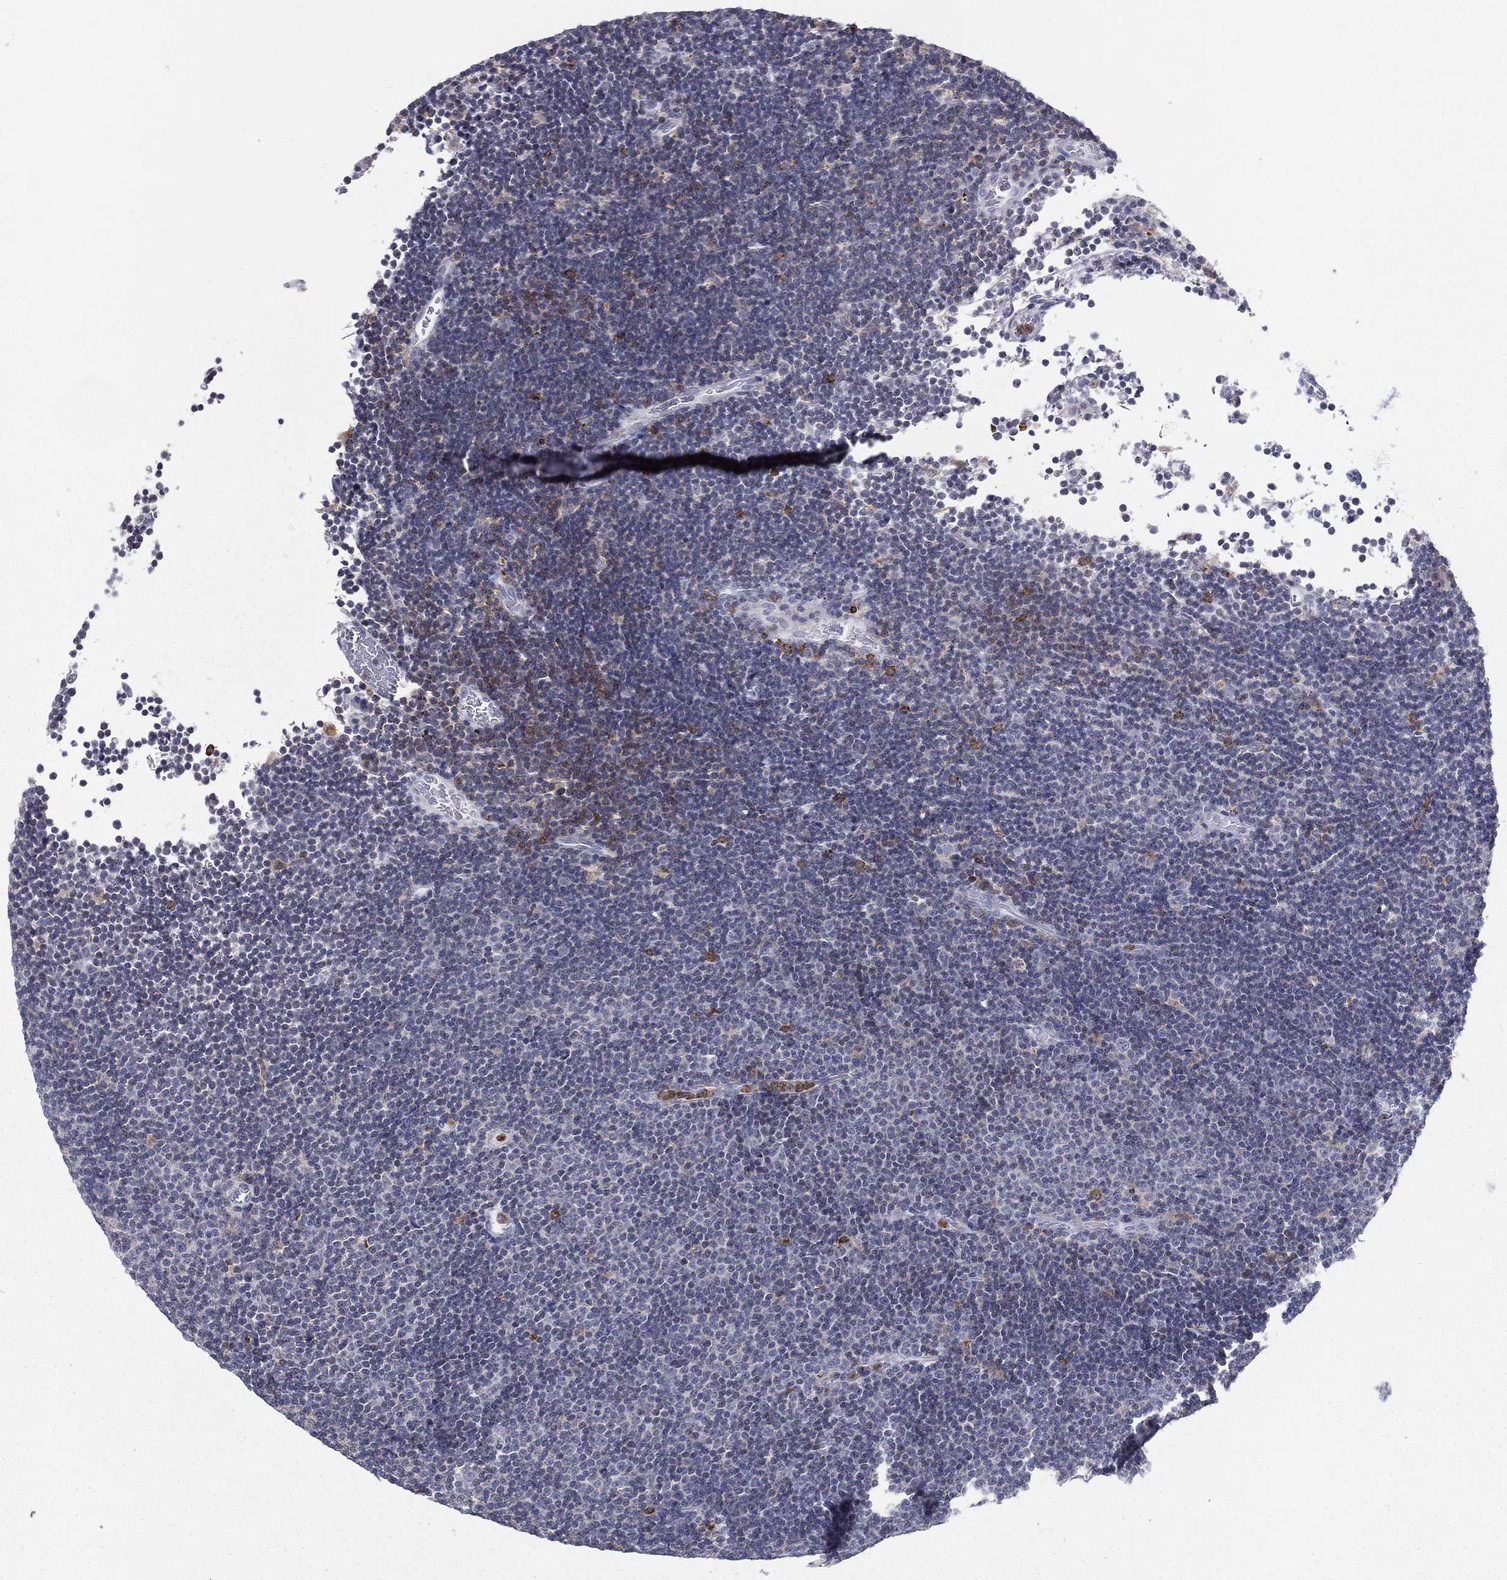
{"staining": {"intensity": "moderate", "quantity": "<25%", "location": "cytoplasmic/membranous"}, "tissue": "lymphoma", "cell_type": "Tumor cells", "image_type": "cancer", "snomed": [{"axis": "morphology", "description": "Malignant lymphoma, non-Hodgkin's type, Low grade"}, {"axis": "topography", "description": "Brain"}], "caption": "A high-resolution image shows IHC staining of lymphoma, which shows moderate cytoplasmic/membranous positivity in about <25% of tumor cells. (brown staining indicates protein expression, while blue staining denotes nuclei).", "gene": "EVI2B", "patient": {"sex": "female", "age": 66}}